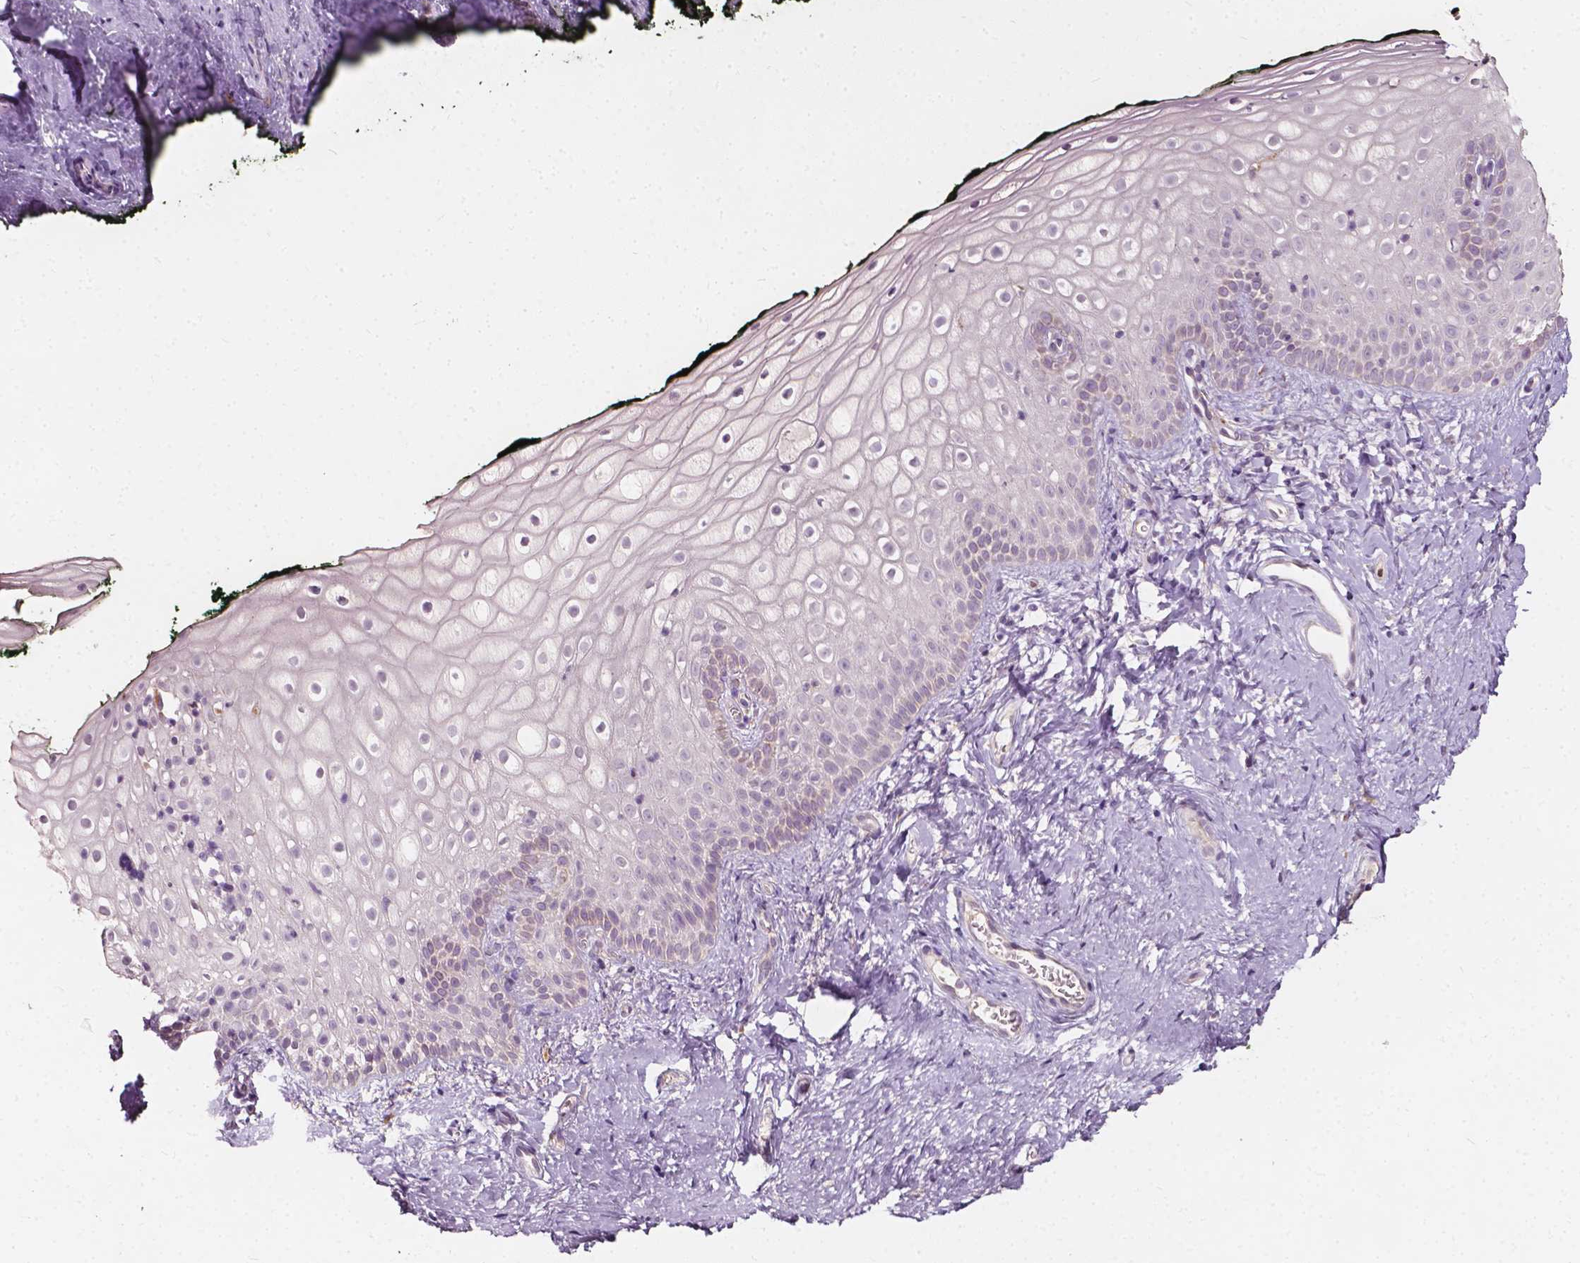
{"staining": {"intensity": "negative", "quantity": "none", "location": "none"}, "tissue": "vagina", "cell_type": "Squamous epithelial cells", "image_type": "normal", "snomed": [{"axis": "morphology", "description": "Normal tissue, NOS"}, {"axis": "topography", "description": "Vagina"}], "caption": "An image of vagina stained for a protein demonstrates no brown staining in squamous epithelial cells.", "gene": "NPC1L1", "patient": {"sex": "female", "age": 47}}